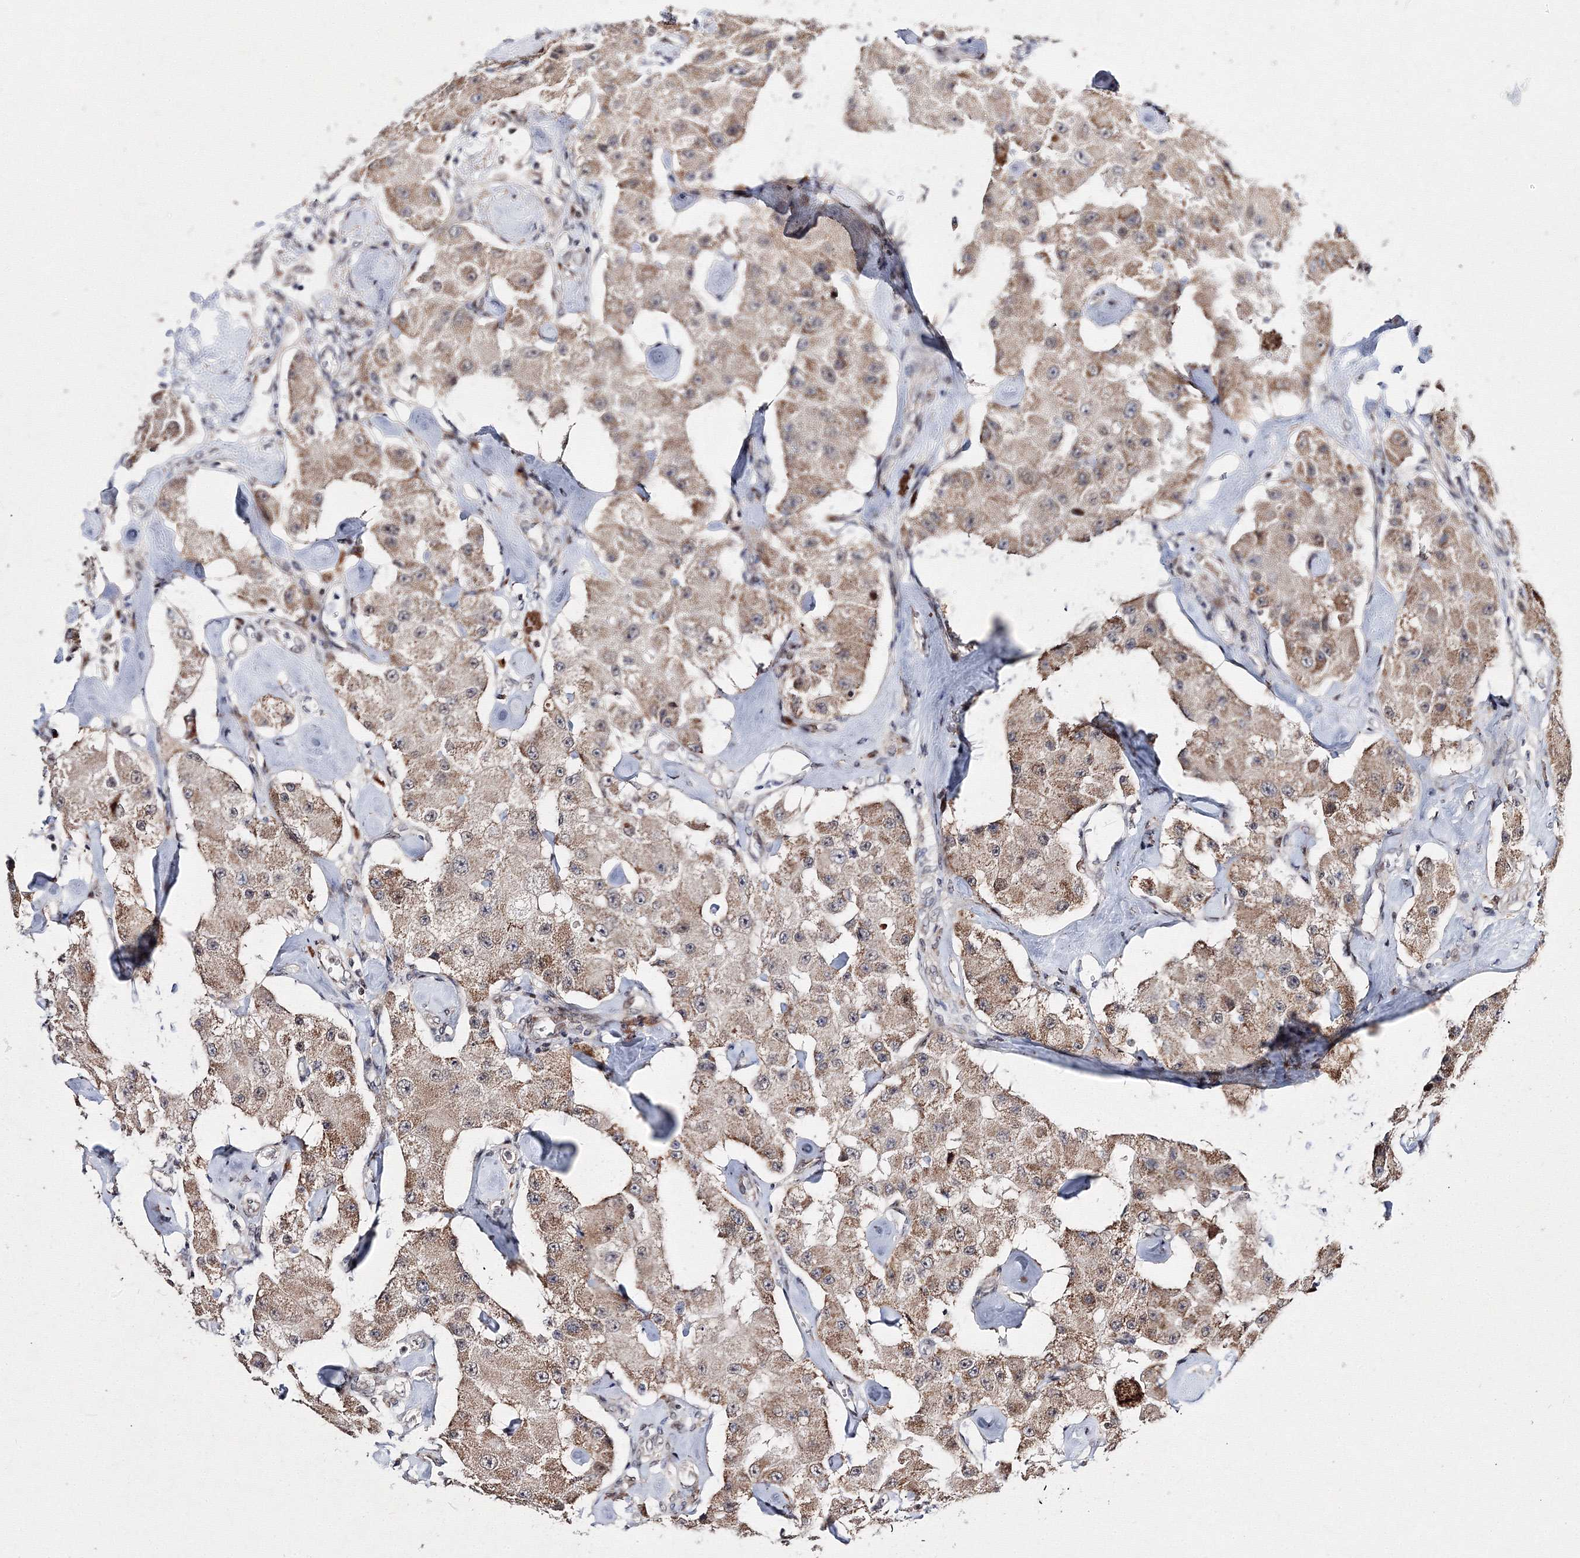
{"staining": {"intensity": "moderate", "quantity": ">75%", "location": "cytoplasmic/membranous"}, "tissue": "carcinoid", "cell_type": "Tumor cells", "image_type": "cancer", "snomed": [{"axis": "morphology", "description": "Carcinoid, malignant, NOS"}, {"axis": "topography", "description": "Pancreas"}], "caption": "Protein staining by immunohistochemistry (IHC) shows moderate cytoplasmic/membranous positivity in about >75% of tumor cells in carcinoid. (brown staining indicates protein expression, while blue staining denotes nuclei).", "gene": "GPN1", "patient": {"sex": "male", "age": 41}}